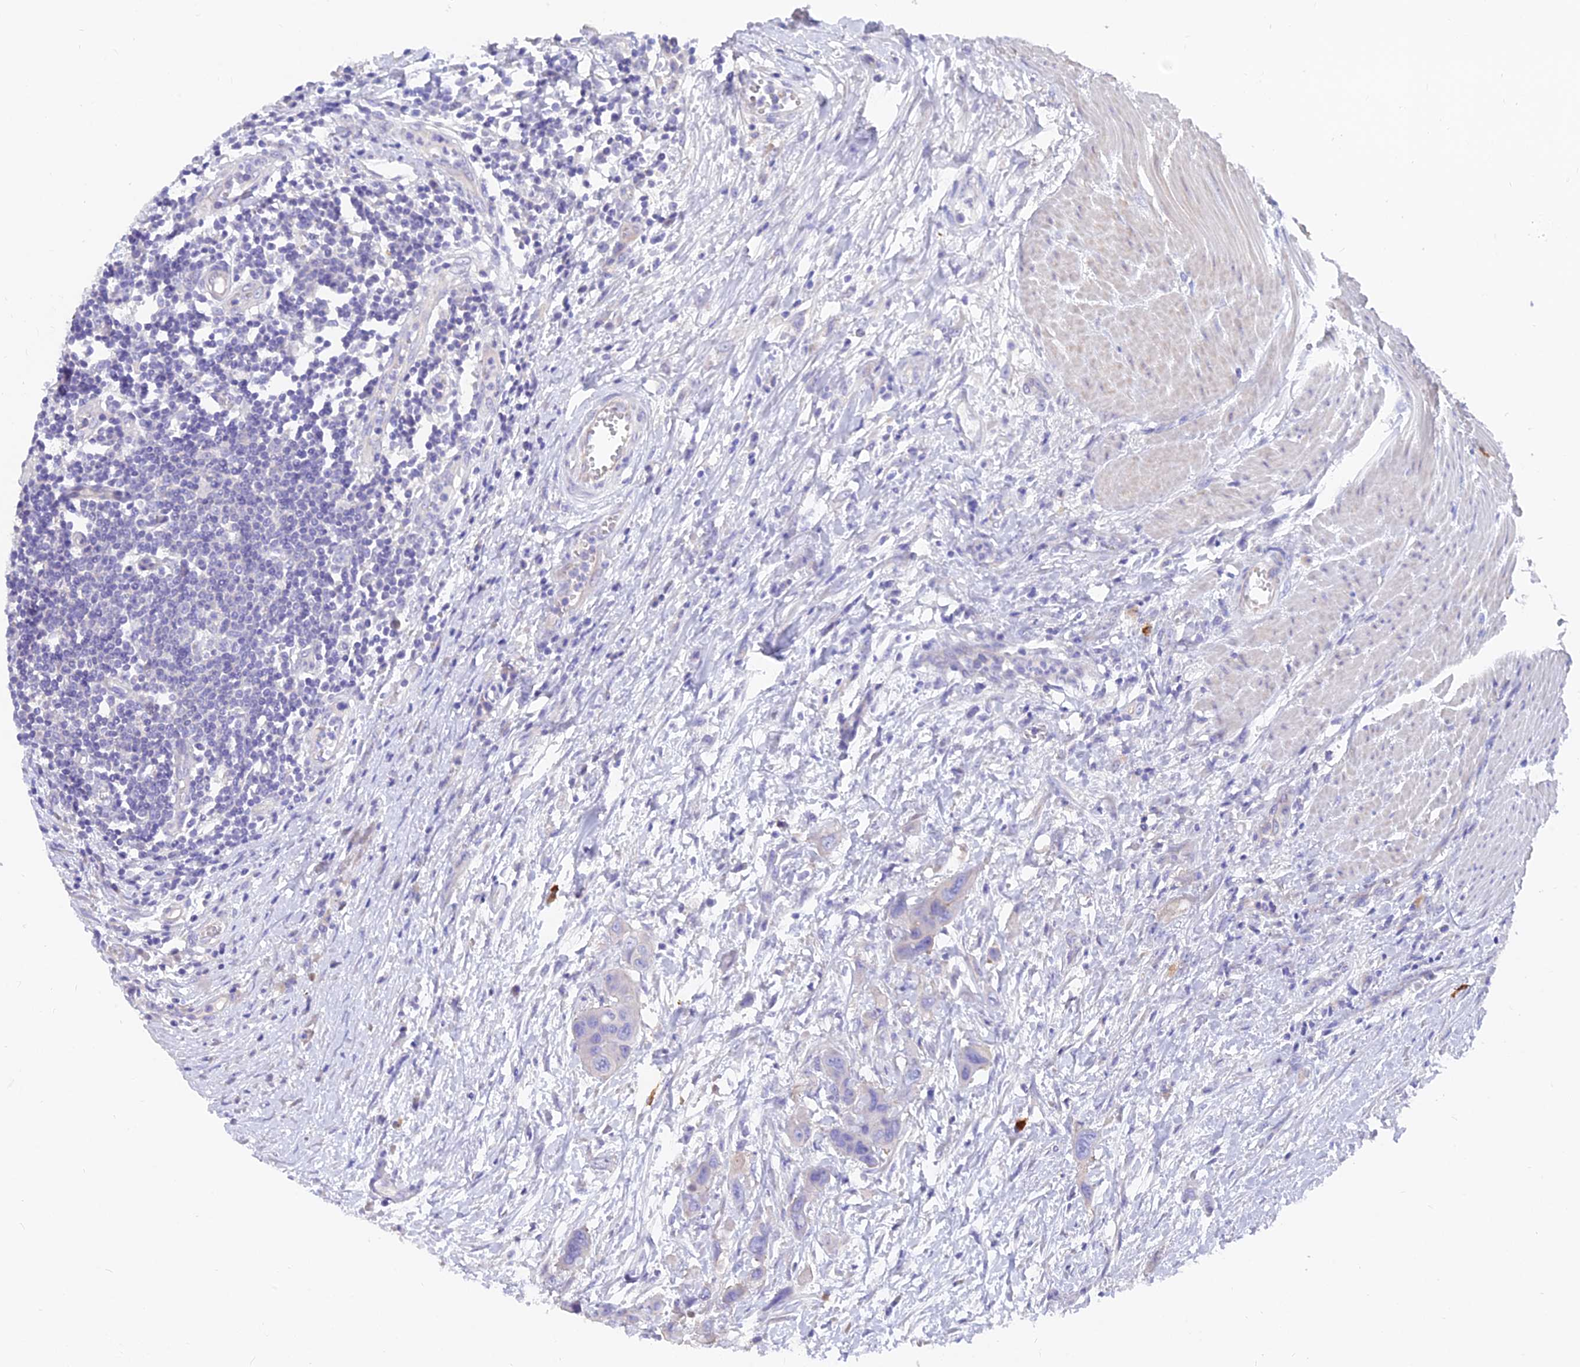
{"staining": {"intensity": "negative", "quantity": "none", "location": "none"}, "tissue": "colorectal cancer", "cell_type": "Tumor cells", "image_type": "cancer", "snomed": [{"axis": "morphology", "description": "Adenocarcinoma, NOS"}, {"axis": "topography", "description": "Colon"}], "caption": "Tumor cells are negative for brown protein staining in colorectal cancer.", "gene": "FAM168B", "patient": {"sex": "male", "age": 77}}